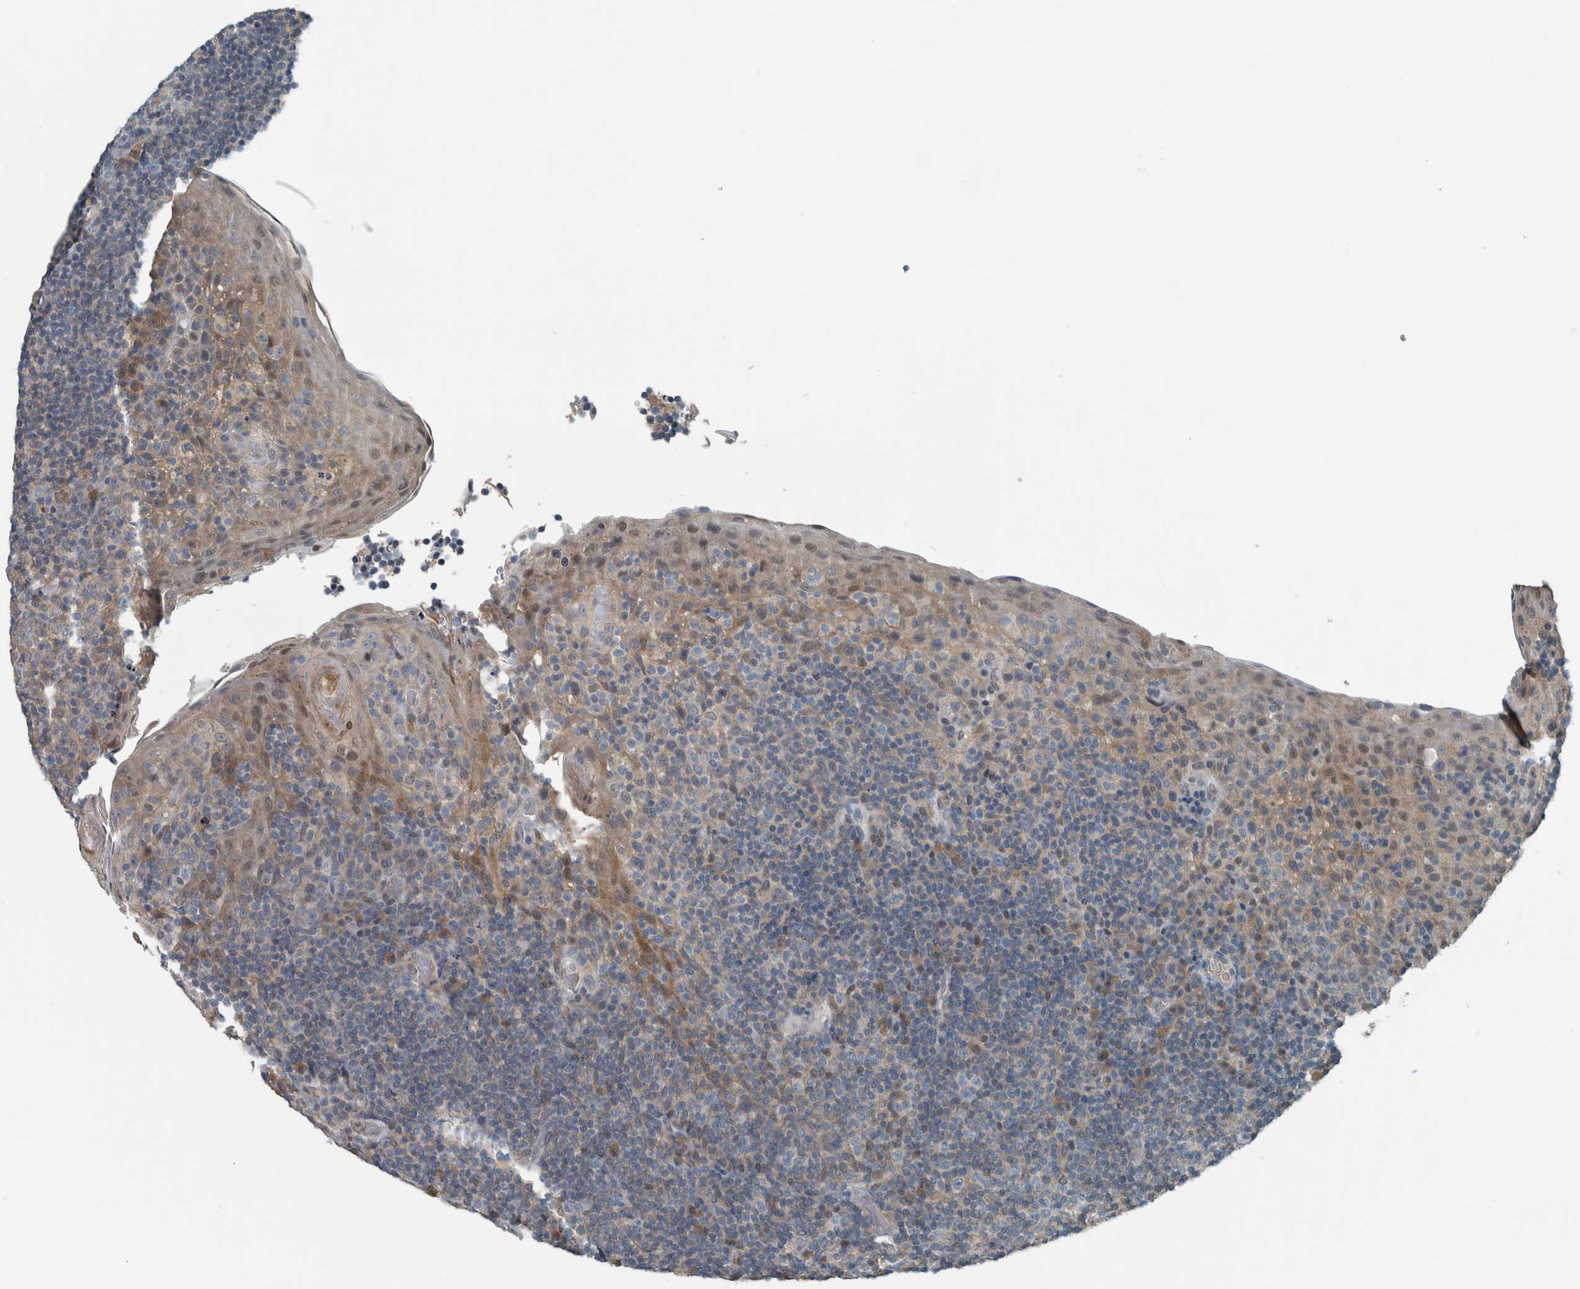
{"staining": {"intensity": "weak", "quantity": "<25%", "location": "nuclear"}, "tissue": "tonsil", "cell_type": "Germinal center cells", "image_type": "normal", "snomed": [{"axis": "morphology", "description": "Normal tissue, NOS"}, {"axis": "topography", "description": "Tonsil"}], "caption": "IHC image of benign tonsil stained for a protein (brown), which demonstrates no staining in germinal center cells. (DAB immunohistochemistry (IHC), high magnification).", "gene": "ALAD", "patient": {"sex": "male", "age": 17}}